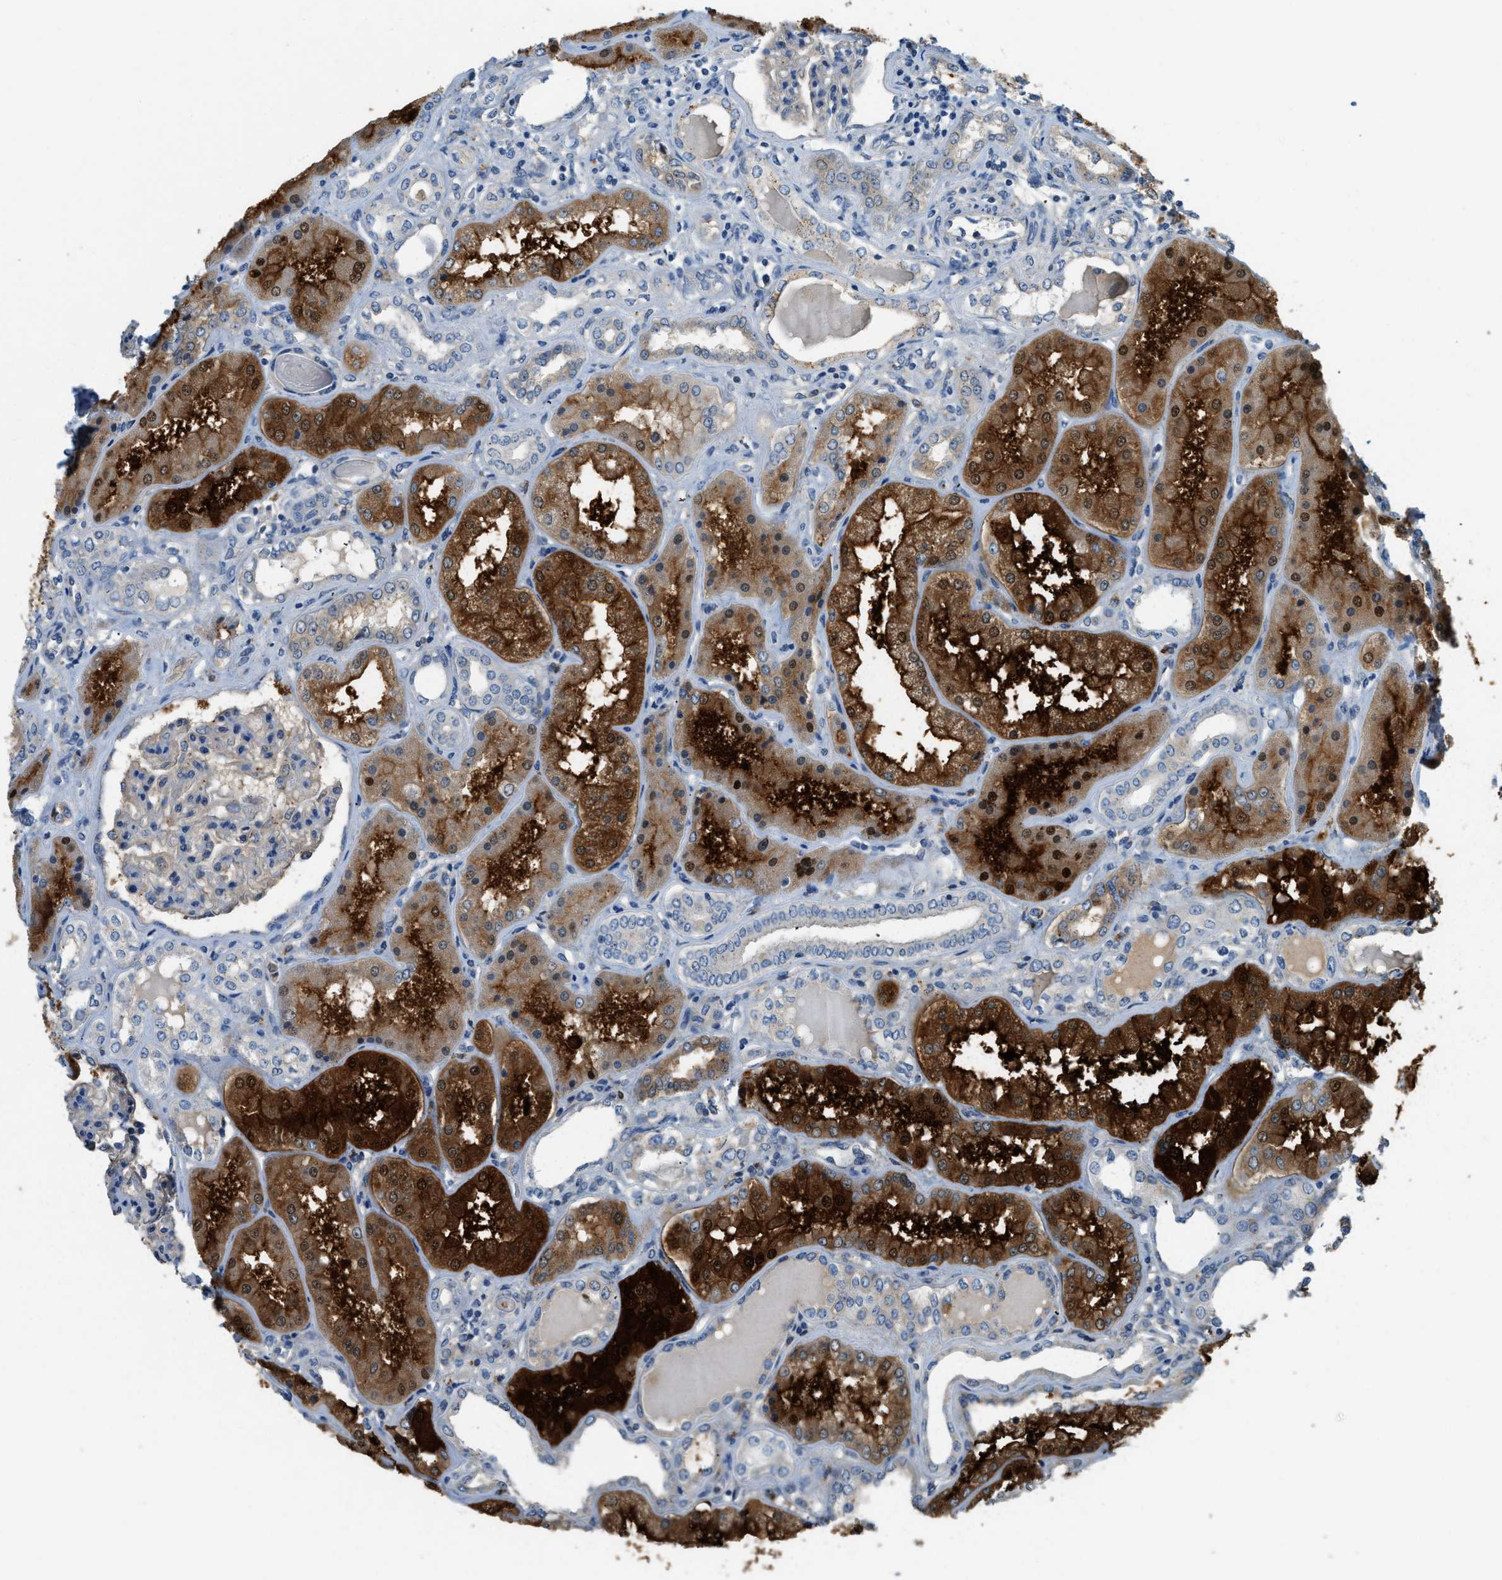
{"staining": {"intensity": "weak", "quantity": "25%-75%", "location": "cytoplasmic/membranous"}, "tissue": "kidney", "cell_type": "Cells in glomeruli", "image_type": "normal", "snomed": [{"axis": "morphology", "description": "Normal tissue, NOS"}, {"axis": "topography", "description": "Kidney"}], "caption": "Immunohistochemical staining of benign human kidney displays 25%-75% levels of weak cytoplasmic/membranous protein expression in about 25%-75% of cells in glomeruli. The staining was performed using DAB to visualize the protein expression in brown, while the nuclei were stained in blue with hematoxylin (Magnification: 20x).", "gene": "CFLAR", "patient": {"sex": "female", "age": 56}}